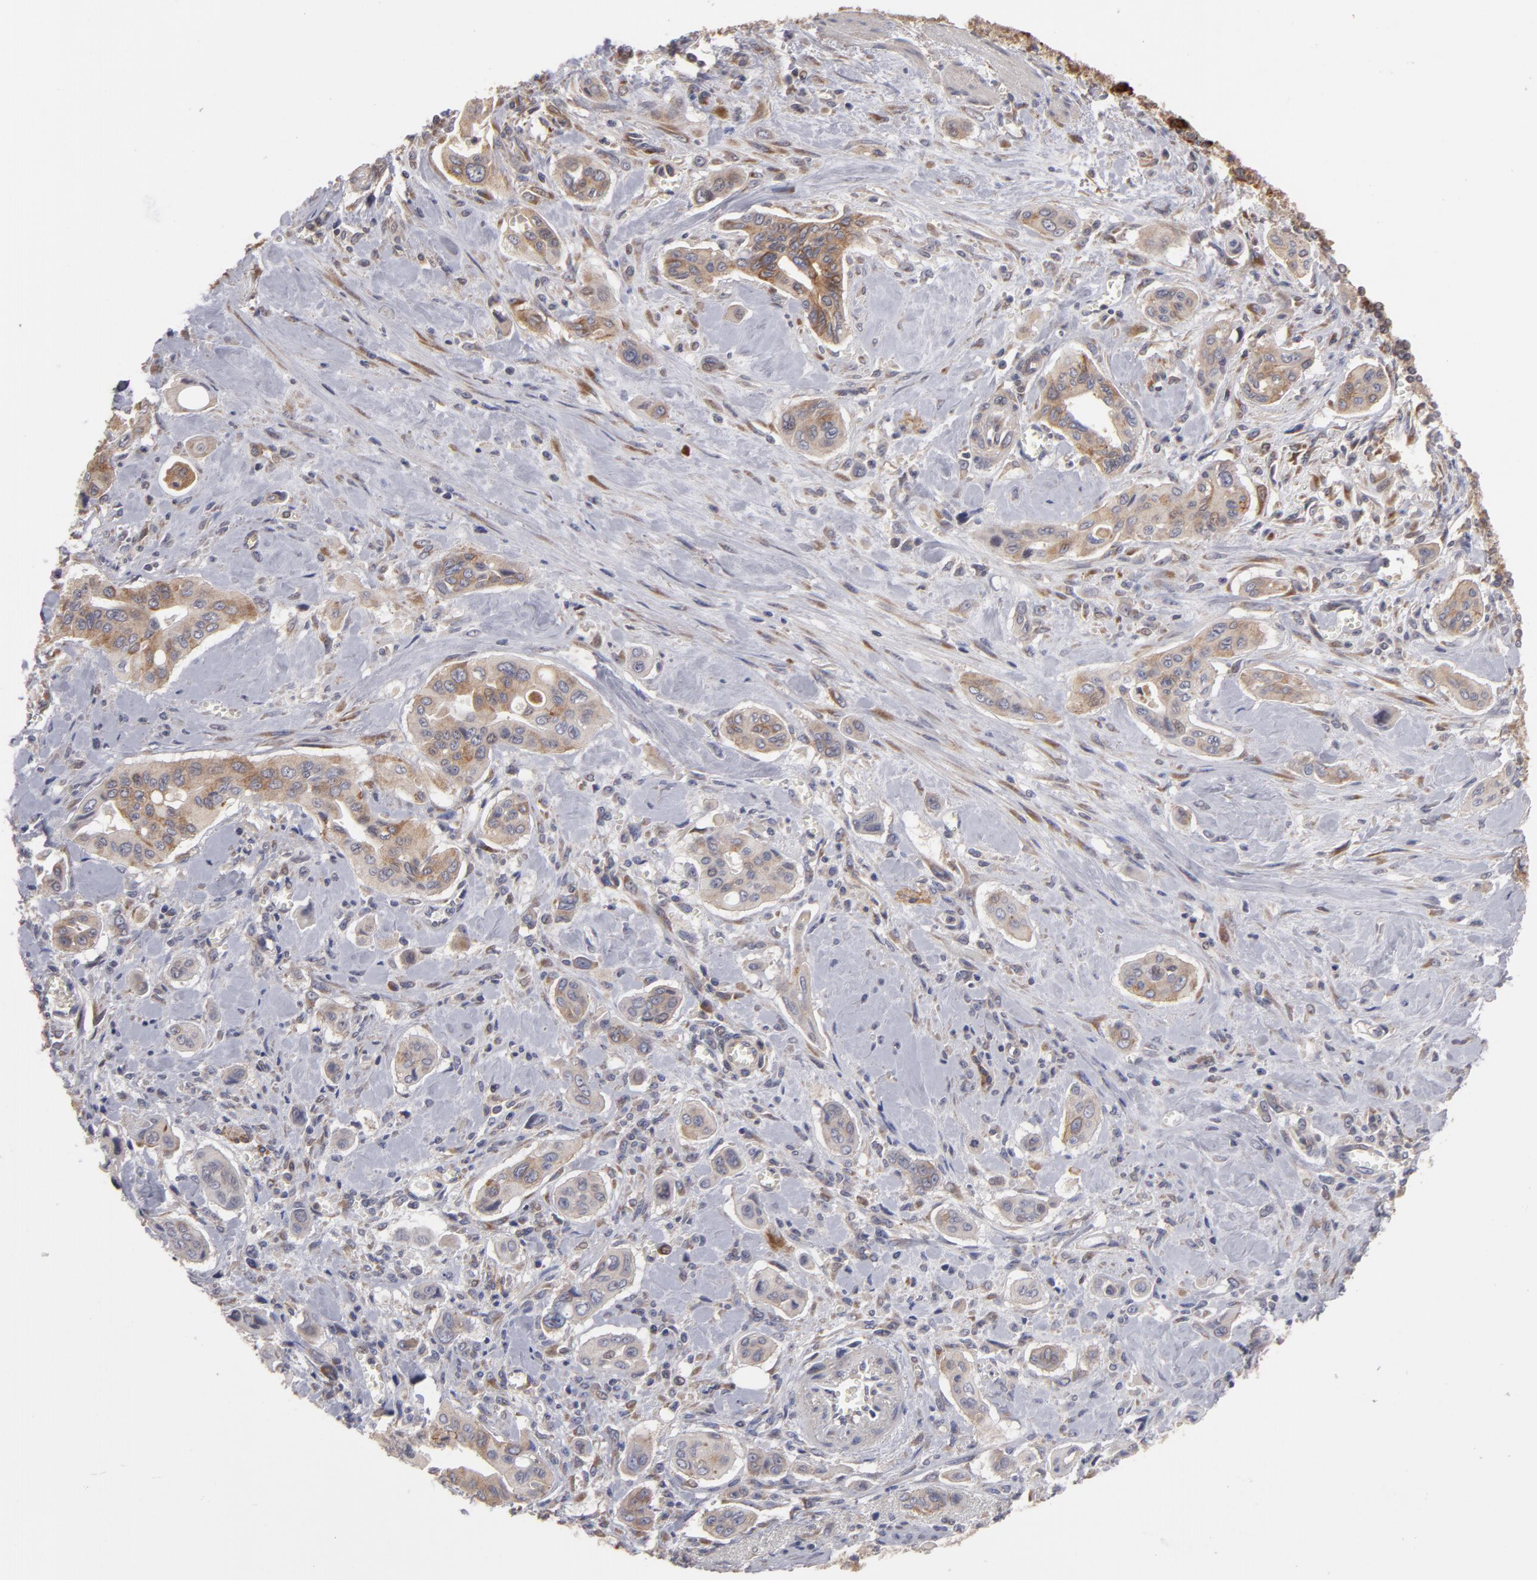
{"staining": {"intensity": "weak", "quantity": ">75%", "location": "cytoplasmic/membranous"}, "tissue": "pancreatic cancer", "cell_type": "Tumor cells", "image_type": "cancer", "snomed": [{"axis": "morphology", "description": "Adenocarcinoma, NOS"}, {"axis": "topography", "description": "Pancreas"}], "caption": "Adenocarcinoma (pancreatic) was stained to show a protein in brown. There is low levels of weak cytoplasmic/membranous positivity in about >75% of tumor cells.", "gene": "SND1", "patient": {"sex": "male", "age": 77}}